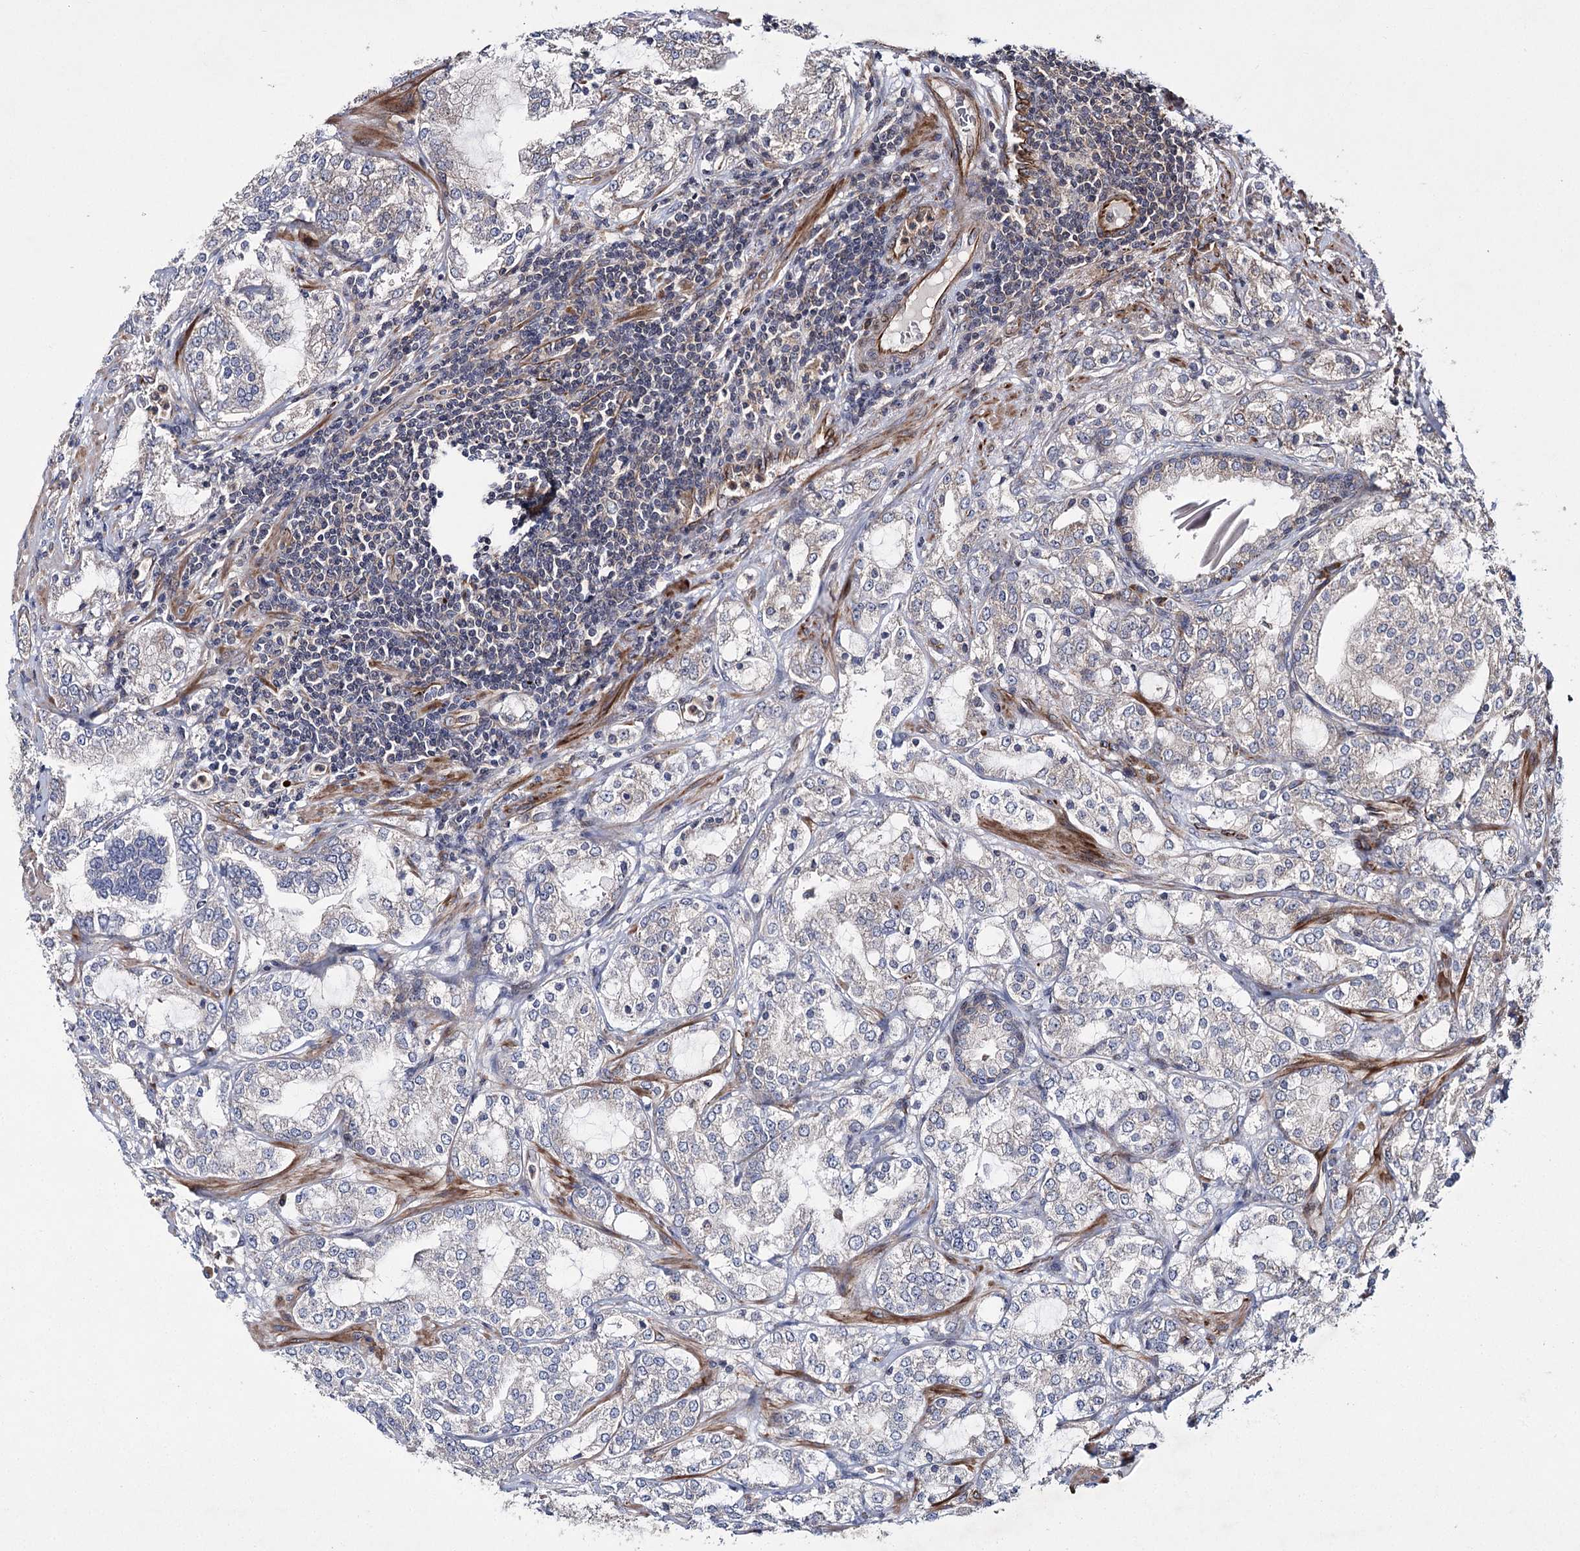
{"staining": {"intensity": "weak", "quantity": "<25%", "location": "cytoplasmic/membranous"}, "tissue": "prostate cancer", "cell_type": "Tumor cells", "image_type": "cancer", "snomed": [{"axis": "morphology", "description": "Adenocarcinoma, High grade"}, {"axis": "topography", "description": "Prostate"}], "caption": "This histopathology image is of prostate high-grade adenocarcinoma stained with immunohistochemistry (IHC) to label a protein in brown with the nuclei are counter-stained blue. There is no positivity in tumor cells.", "gene": "HECTD2", "patient": {"sex": "male", "age": 64}}